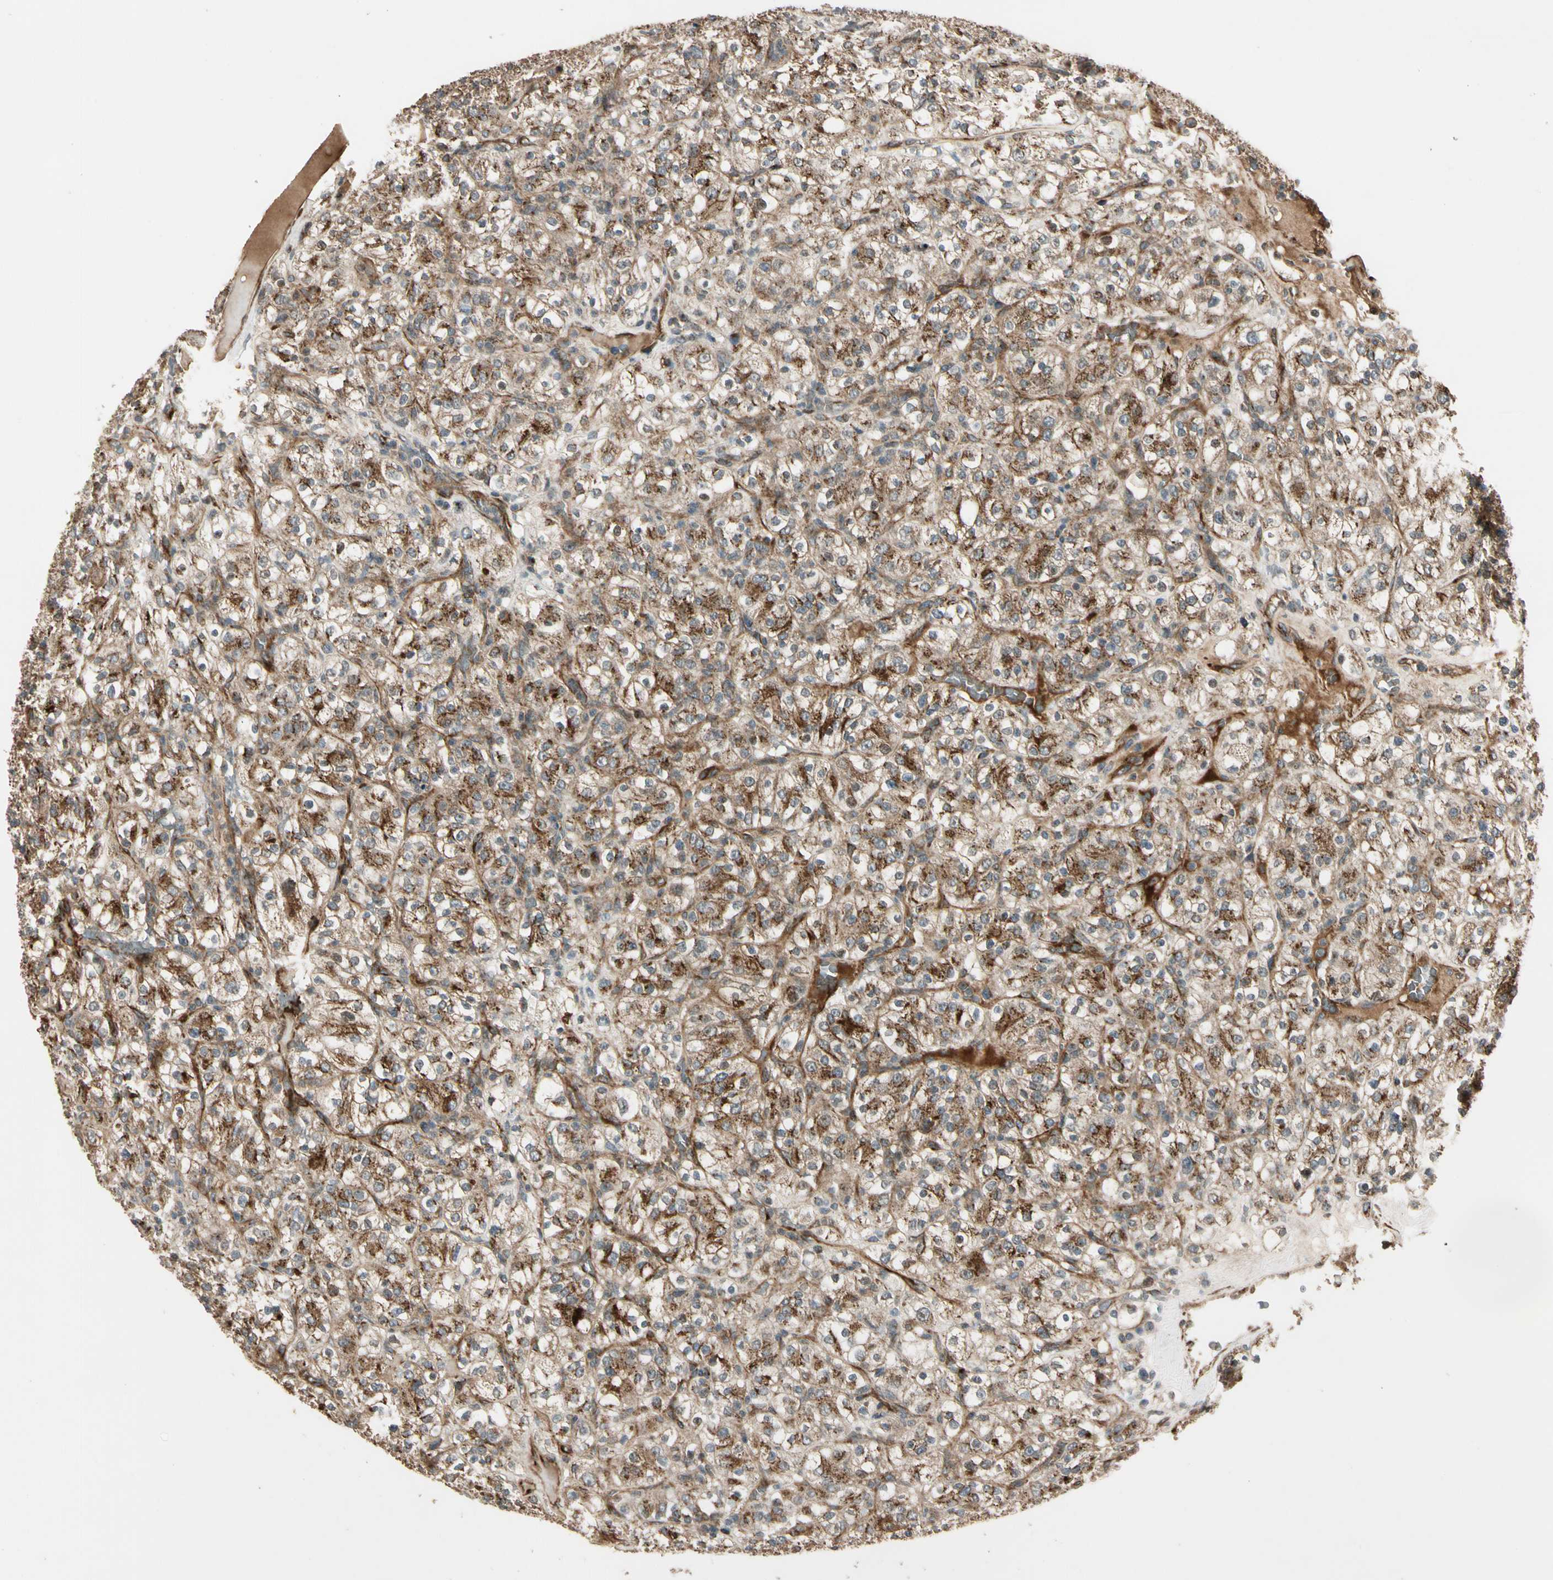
{"staining": {"intensity": "moderate", "quantity": ">75%", "location": "cytoplasmic/membranous"}, "tissue": "renal cancer", "cell_type": "Tumor cells", "image_type": "cancer", "snomed": [{"axis": "morphology", "description": "Normal tissue, NOS"}, {"axis": "morphology", "description": "Adenocarcinoma, NOS"}, {"axis": "topography", "description": "Kidney"}], "caption": "A high-resolution photomicrograph shows IHC staining of renal cancer (adenocarcinoma), which reveals moderate cytoplasmic/membranous staining in approximately >75% of tumor cells.", "gene": "GCK", "patient": {"sex": "female", "age": 72}}